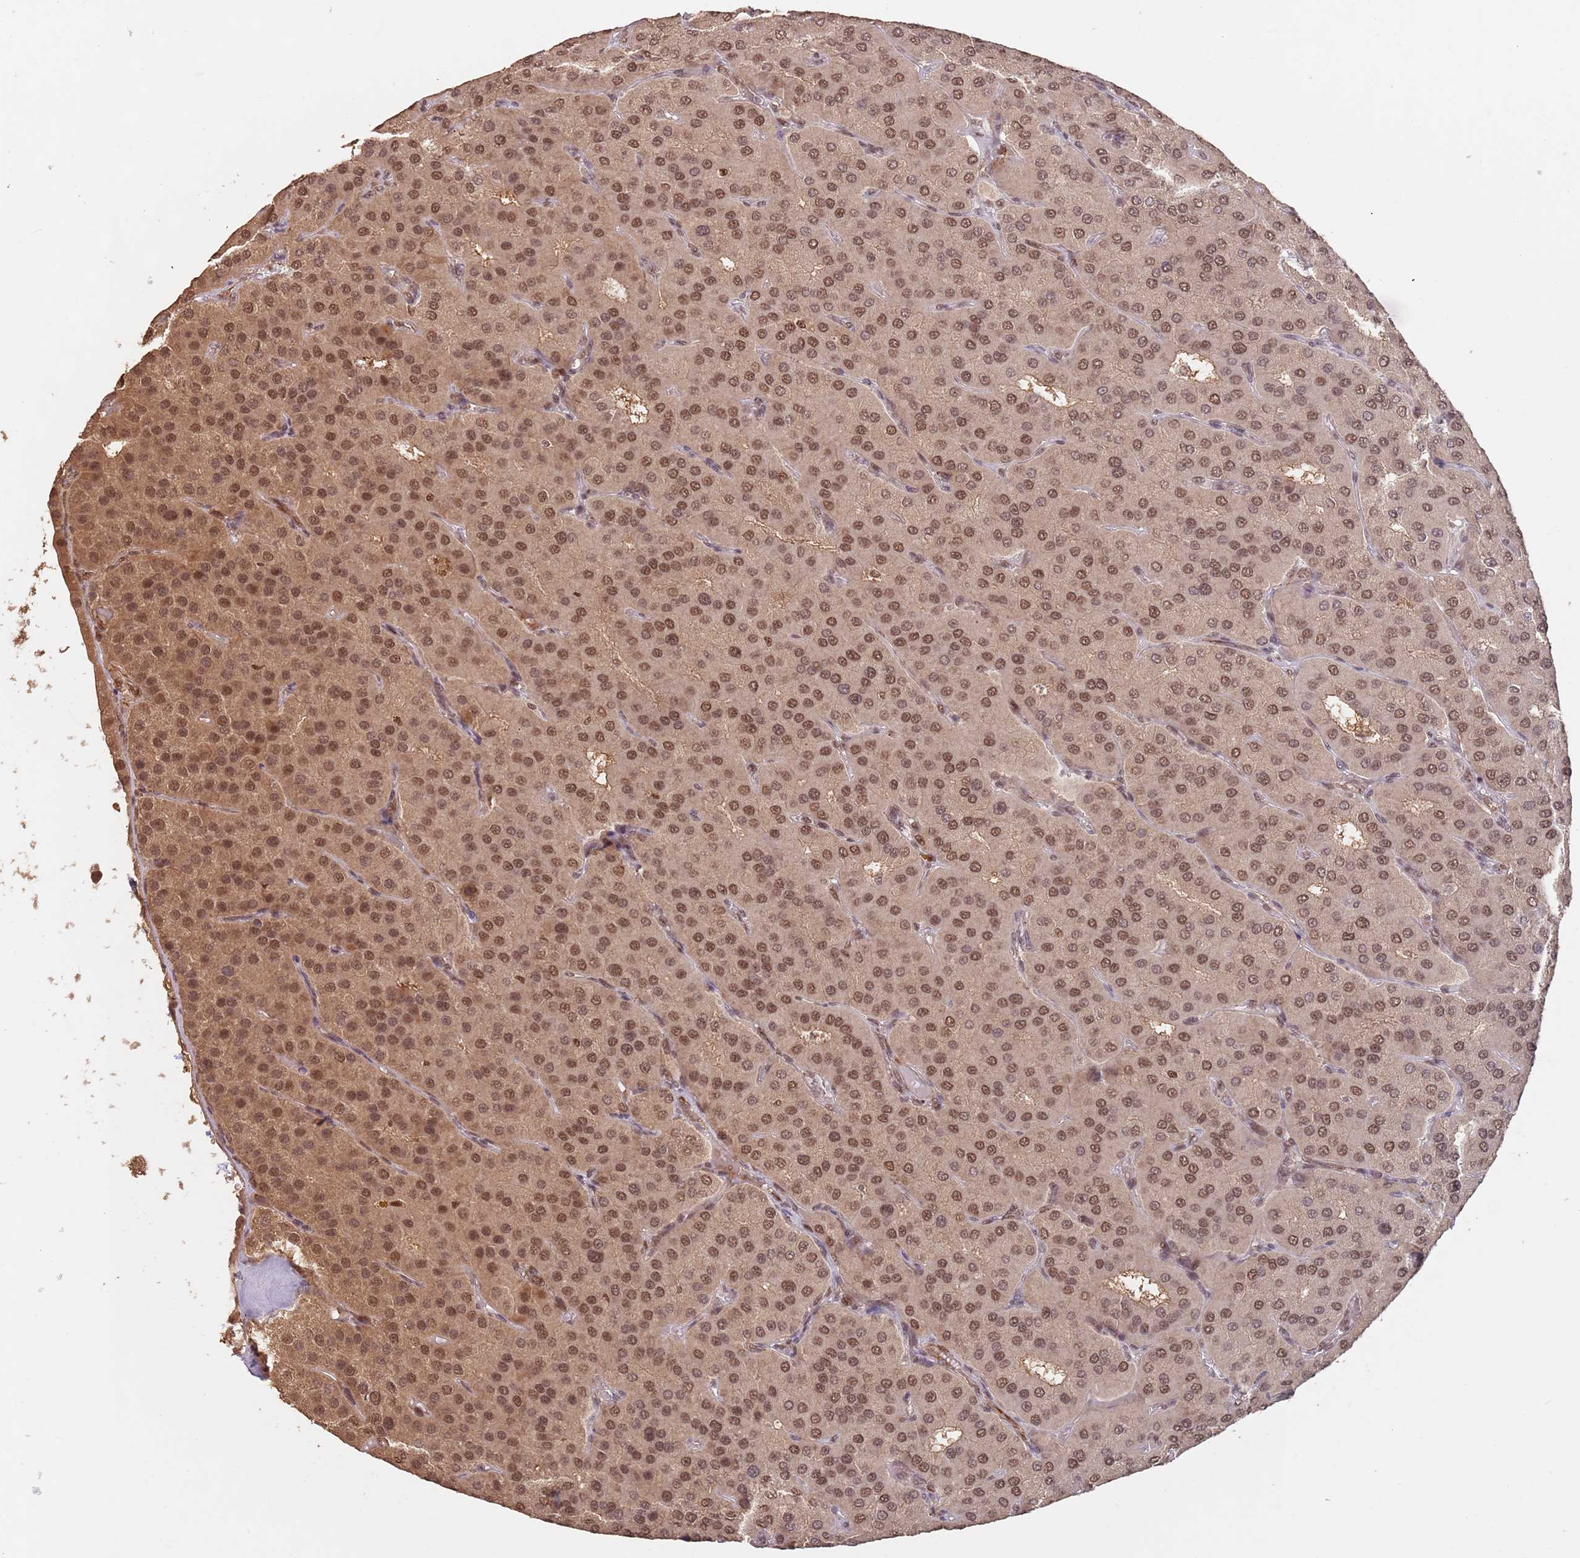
{"staining": {"intensity": "moderate", "quantity": ">75%", "location": "cytoplasmic/membranous,nuclear"}, "tissue": "parathyroid gland", "cell_type": "Glandular cells", "image_type": "normal", "snomed": [{"axis": "morphology", "description": "Normal tissue, NOS"}, {"axis": "morphology", "description": "Adenoma, NOS"}, {"axis": "topography", "description": "Parathyroid gland"}], "caption": "Immunohistochemical staining of benign human parathyroid gland exhibits moderate cytoplasmic/membranous,nuclear protein expression in about >75% of glandular cells.", "gene": "RFXANK", "patient": {"sex": "female", "age": 86}}